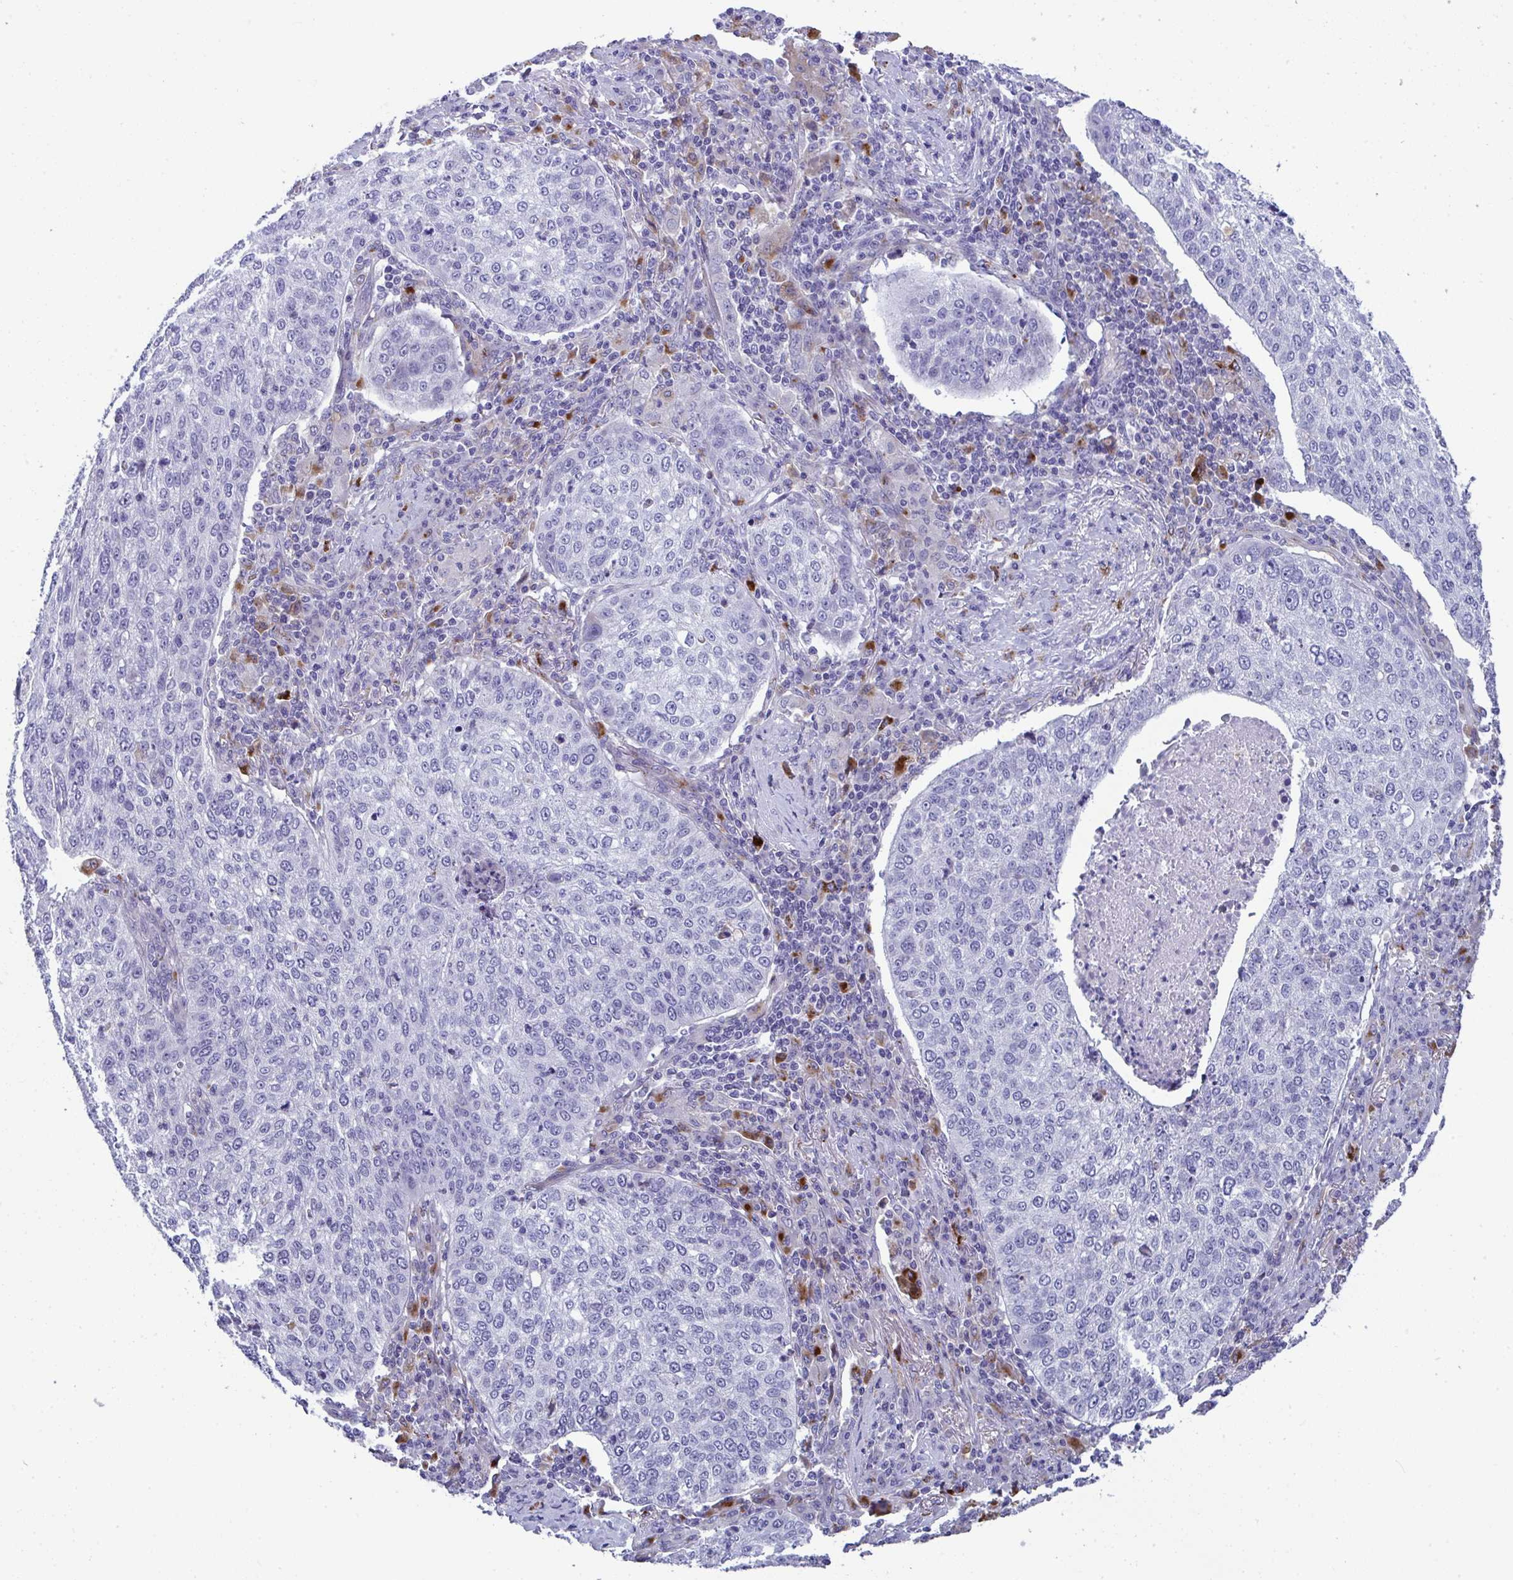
{"staining": {"intensity": "negative", "quantity": "none", "location": "none"}, "tissue": "lung cancer", "cell_type": "Tumor cells", "image_type": "cancer", "snomed": [{"axis": "morphology", "description": "Squamous cell carcinoma, NOS"}, {"axis": "topography", "description": "Lung"}], "caption": "Immunohistochemistry photomicrograph of human lung squamous cell carcinoma stained for a protein (brown), which displays no staining in tumor cells.", "gene": "TOR1AIP2", "patient": {"sex": "male", "age": 63}}